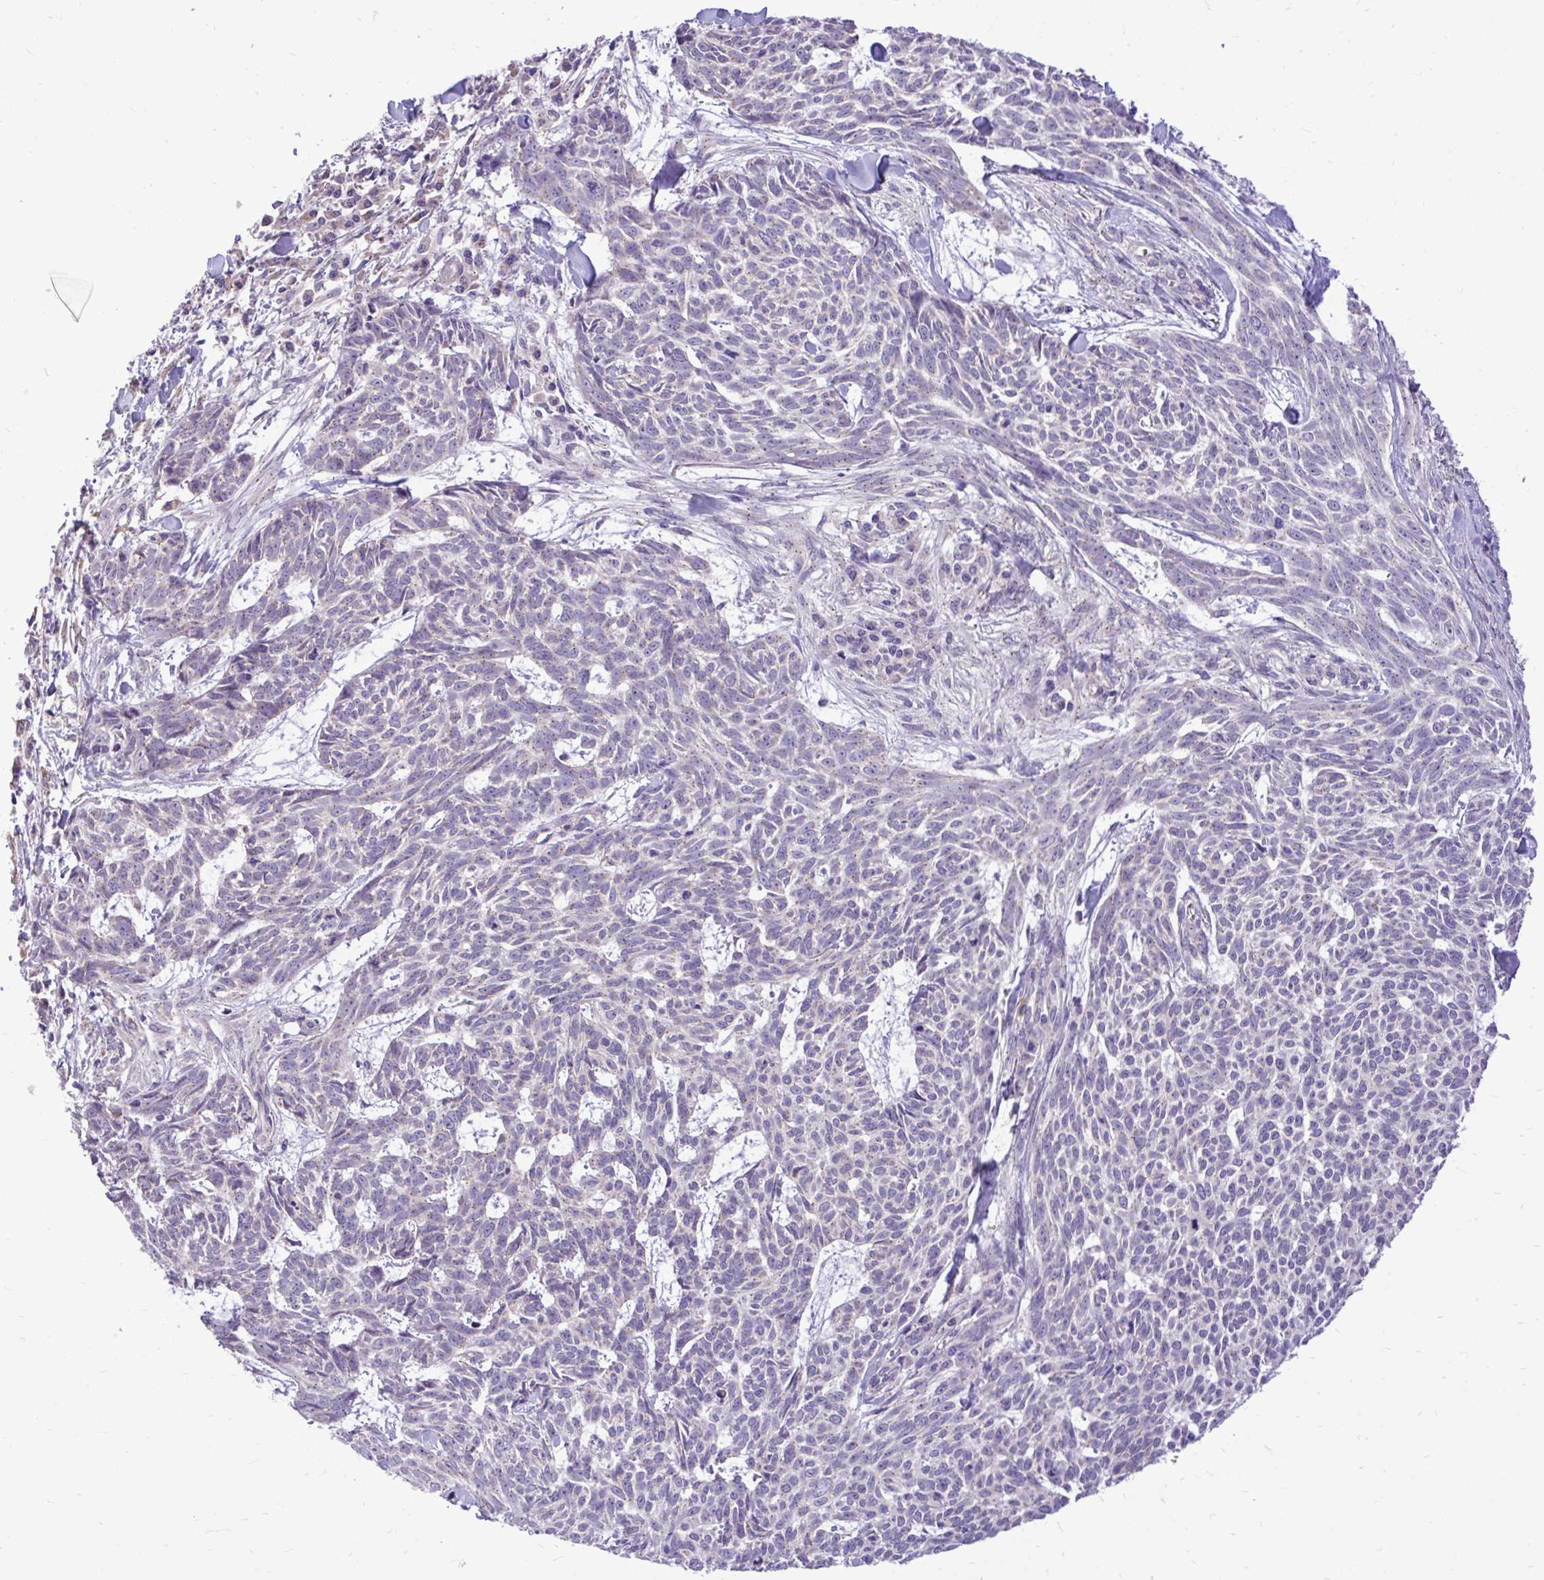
{"staining": {"intensity": "negative", "quantity": "none", "location": "none"}, "tissue": "skin cancer", "cell_type": "Tumor cells", "image_type": "cancer", "snomed": [{"axis": "morphology", "description": "Basal cell carcinoma"}, {"axis": "topography", "description": "Skin"}], "caption": "Immunohistochemistry (IHC) of skin cancer (basal cell carcinoma) reveals no expression in tumor cells.", "gene": "CEACAM18", "patient": {"sex": "female", "age": 93}}